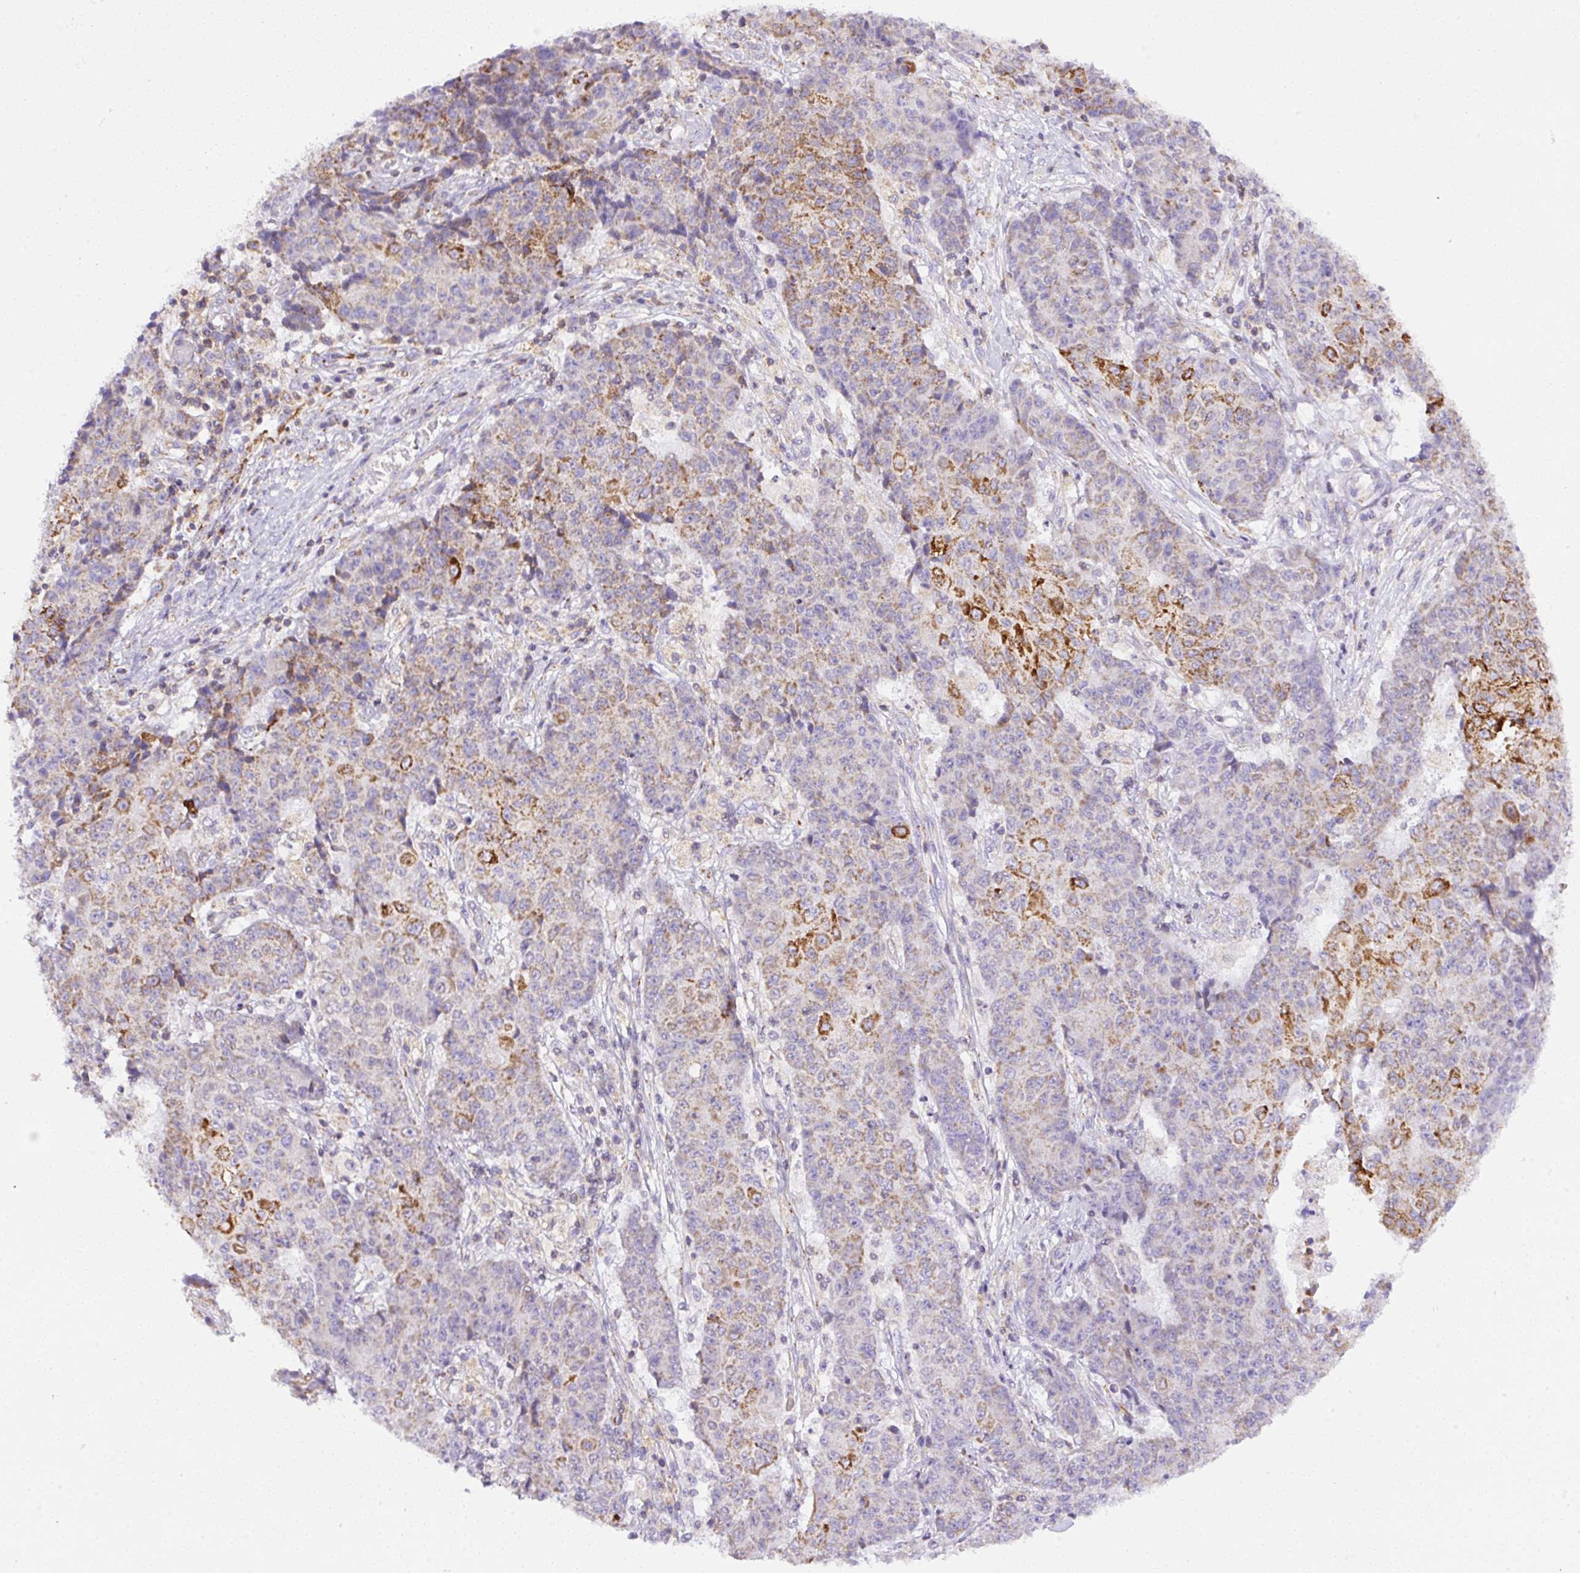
{"staining": {"intensity": "strong", "quantity": "<25%", "location": "cytoplasmic/membranous"}, "tissue": "ovarian cancer", "cell_type": "Tumor cells", "image_type": "cancer", "snomed": [{"axis": "morphology", "description": "Carcinoma, endometroid"}, {"axis": "topography", "description": "Ovary"}], "caption": "Immunohistochemistry photomicrograph of endometroid carcinoma (ovarian) stained for a protein (brown), which shows medium levels of strong cytoplasmic/membranous expression in approximately <25% of tumor cells.", "gene": "NF1", "patient": {"sex": "female", "age": 42}}